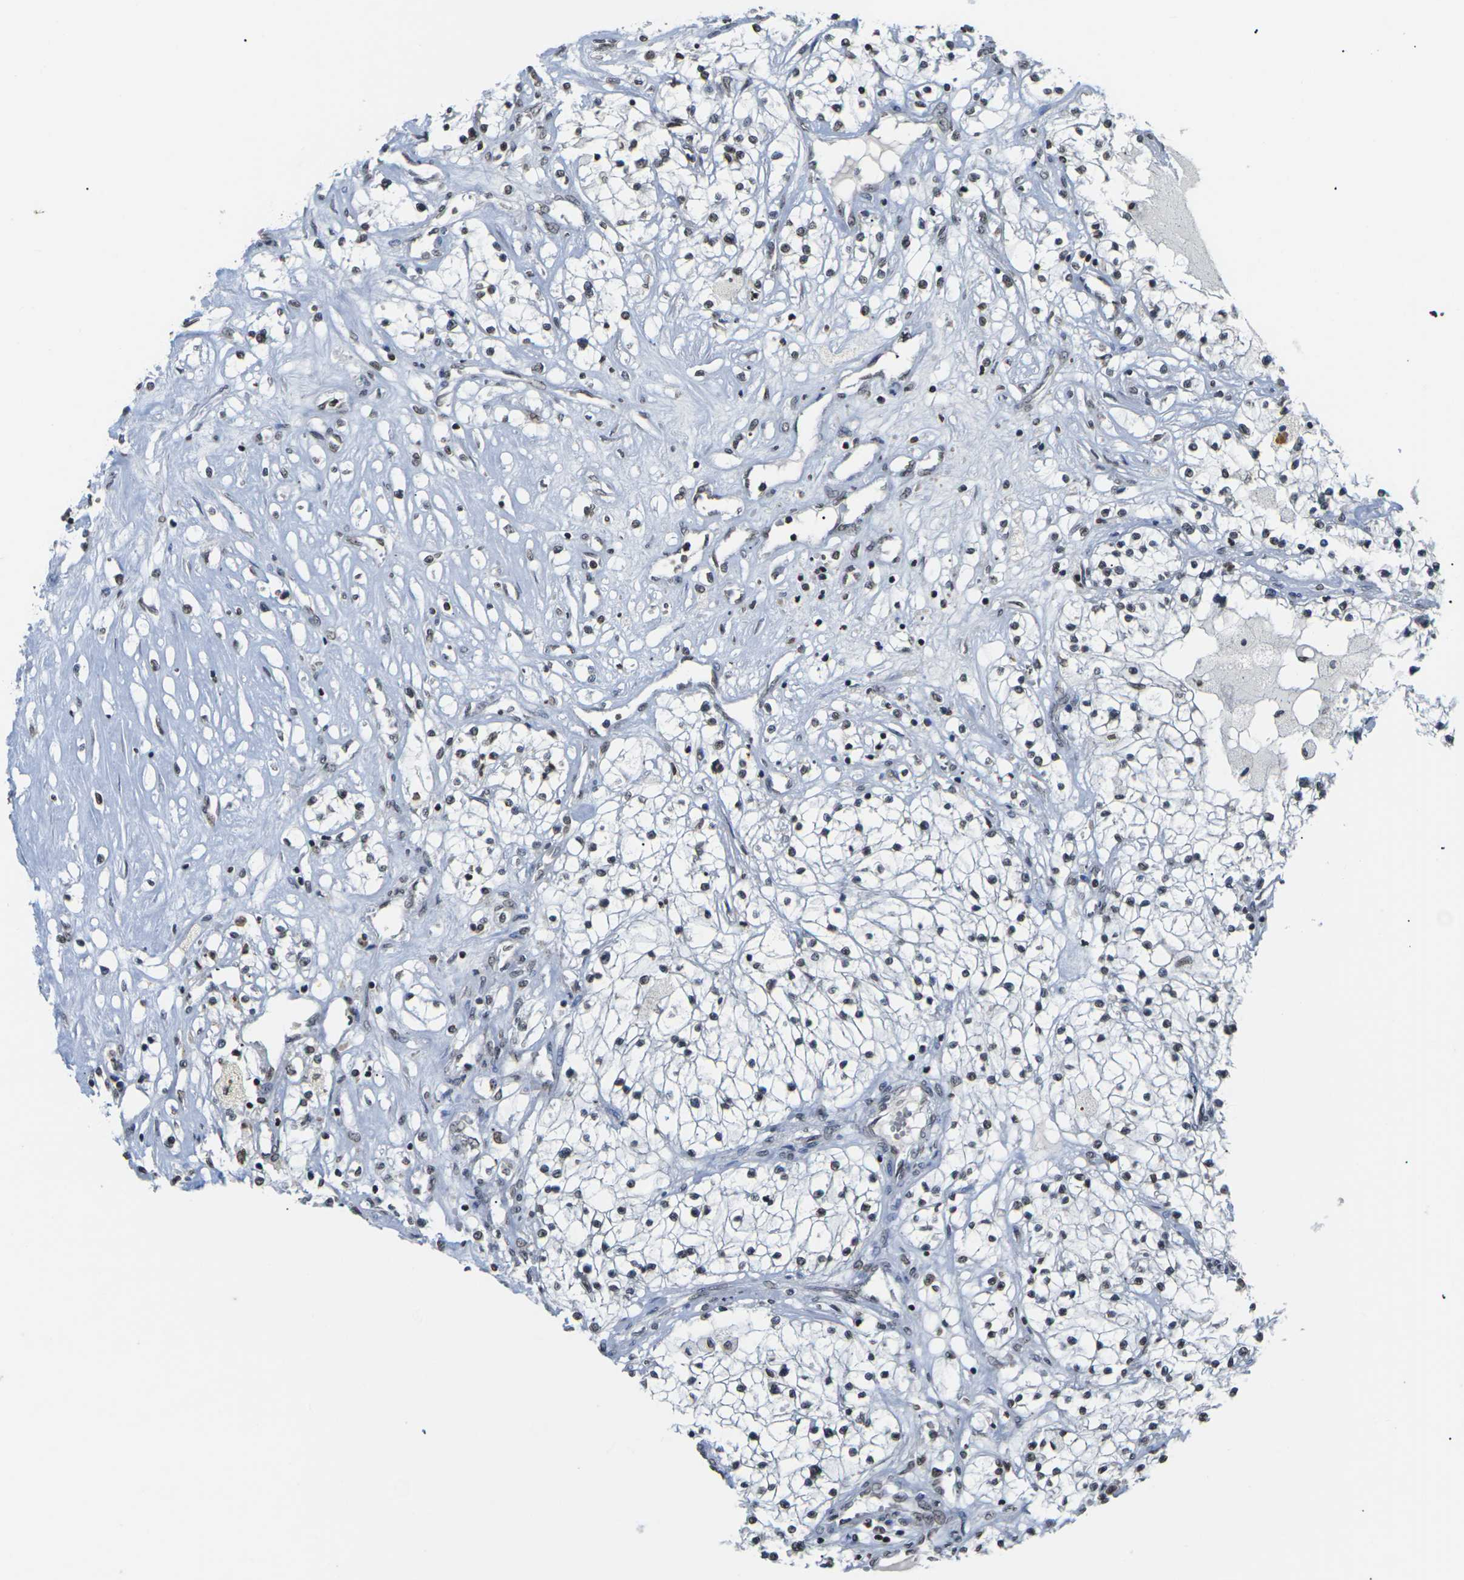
{"staining": {"intensity": "weak", "quantity": ">75%", "location": "nuclear"}, "tissue": "renal cancer", "cell_type": "Tumor cells", "image_type": "cancer", "snomed": [{"axis": "morphology", "description": "Adenocarcinoma, NOS"}, {"axis": "topography", "description": "Kidney"}], "caption": "Immunohistochemistry micrograph of human renal cancer stained for a protein (brown), which reveals low levels of weak nuclear expression in about >75% of tumor cells.", "gene": "ETV5", "patient": {"sex": "male", "age": 68}}